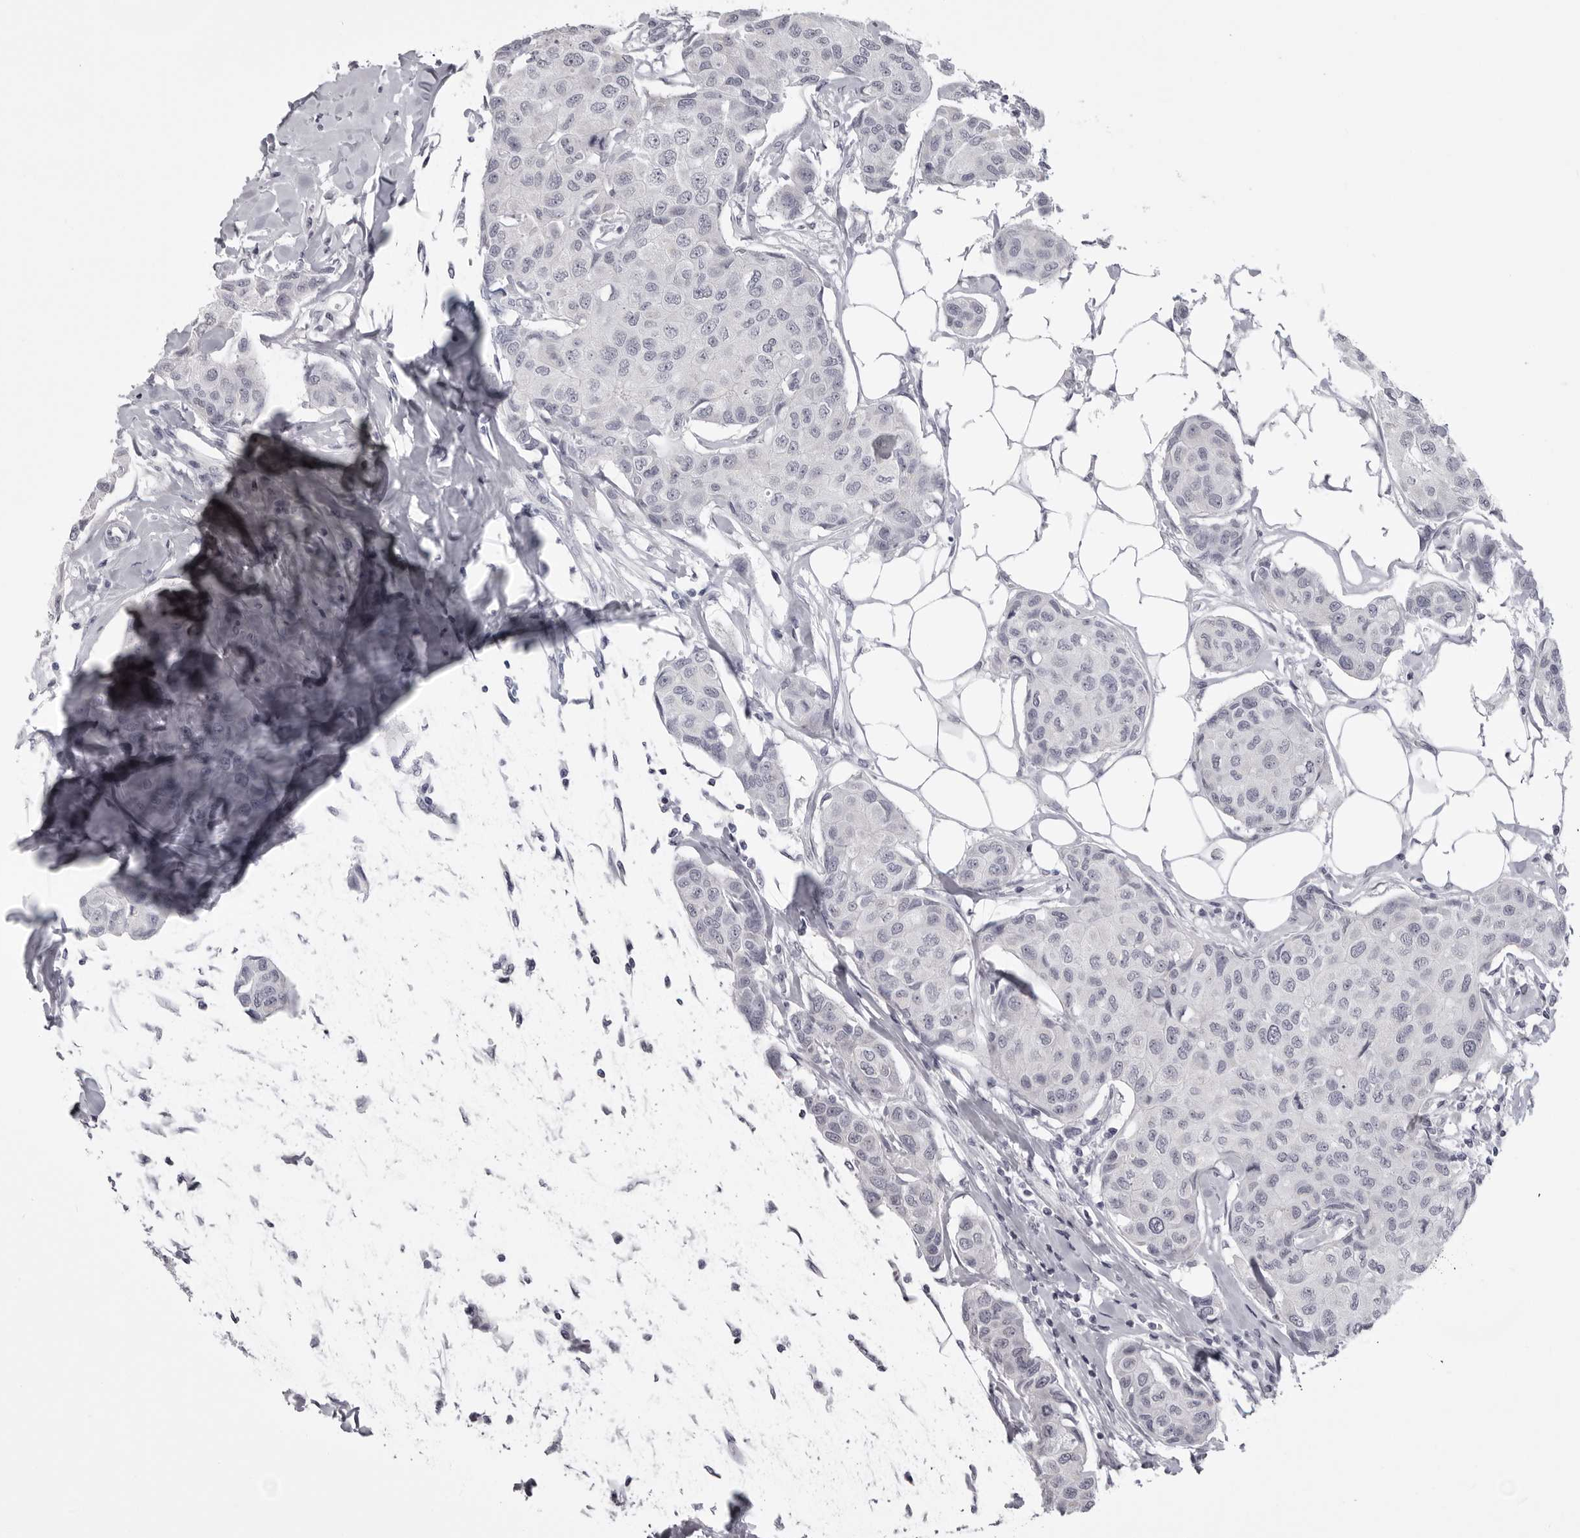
{"staining": {"intensity": "negative", "quantity": "none", "location": "none"}, "tissue": "breast cancer", "cell_type": "Tumor cells", "image_type": "cancer", "snomed": [{"axis": "morphology", "description": "Duct carcinoma"}, {"axis": "topography", "description": "Breast"}], "caption": "Tumor cells are negative for brown protein staining in infiltrating ductal carcinoma (breast).", "gene": "EPHA10", "patient": {"sex": "female", "age": 80}}